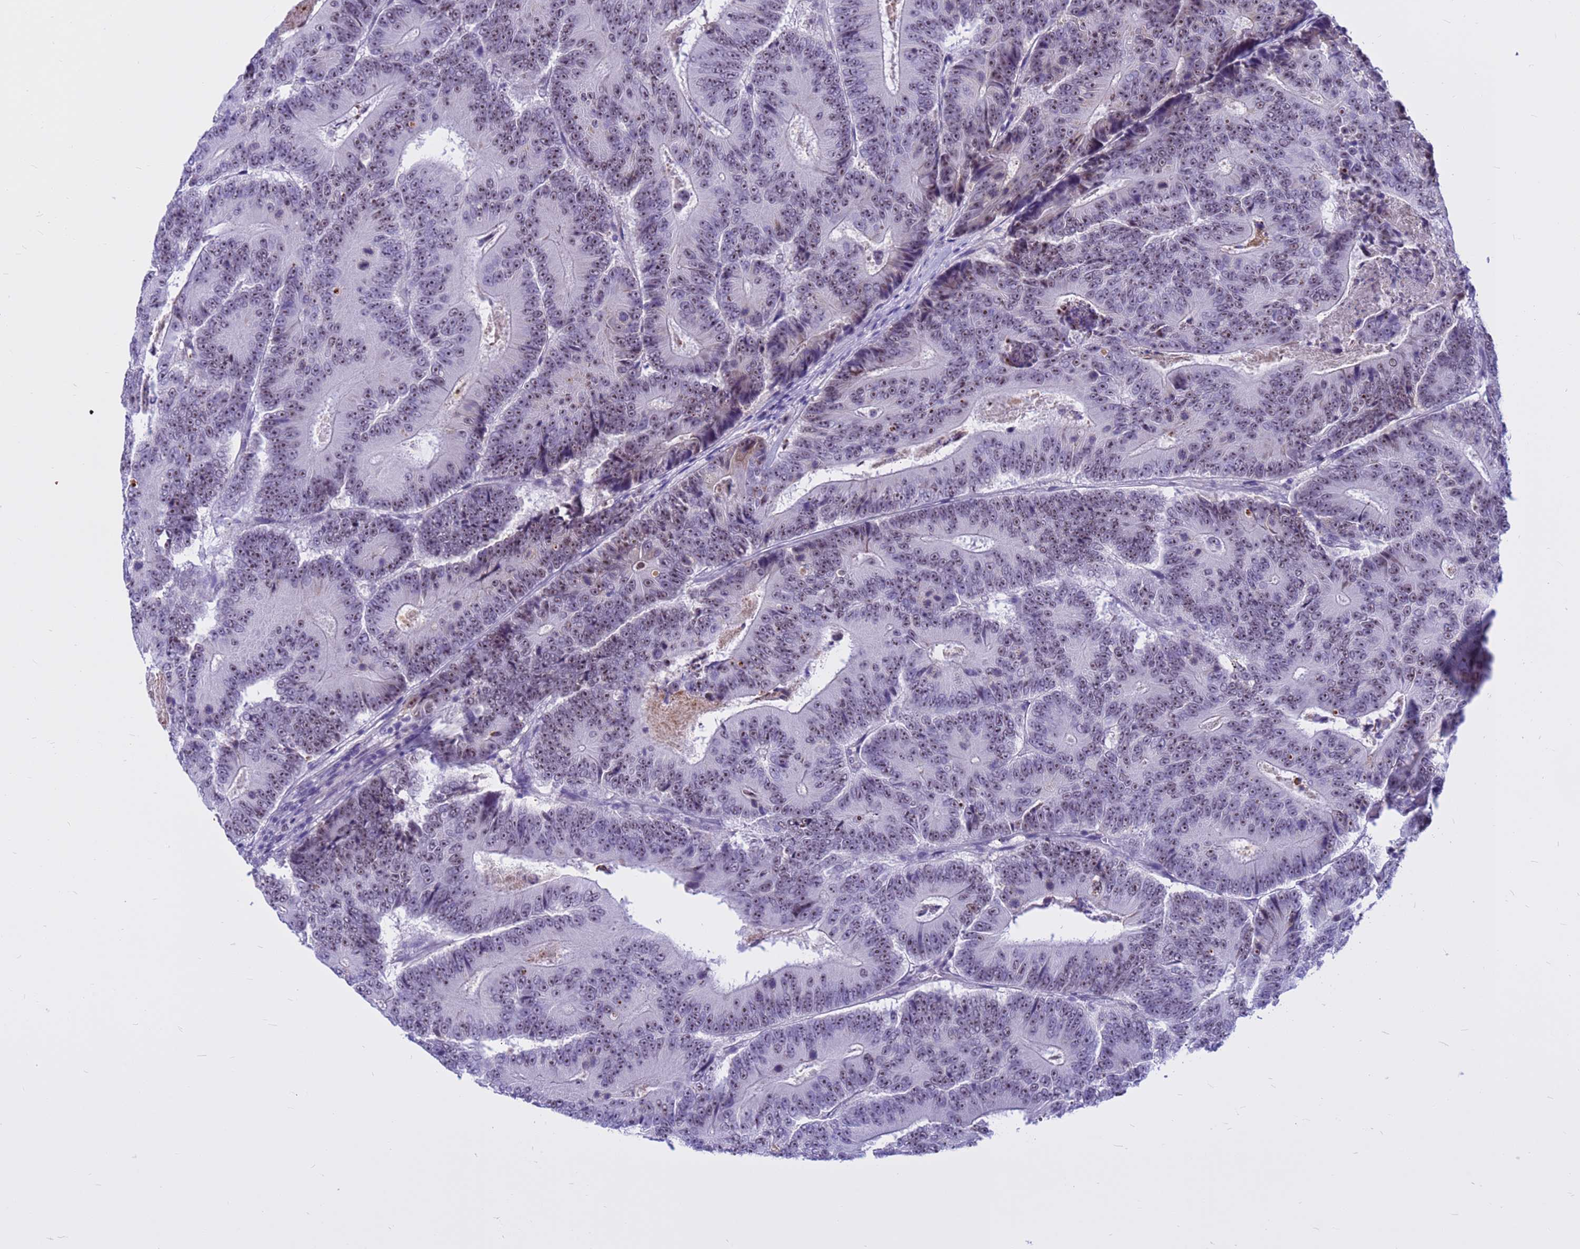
{"staining": {"intensity": "weak", "quantity": ">75%", "location": "nuclear"}, "tissue": "colorectal cancer", "cell_type": "Tumor cells", "image_type": "cancer", "snomed": [{"axis": "morphology", "description": "Adenocarcinoma, NOS"}, {"axis": "topography", "description": "Colon"}], "caption": "This image reveals IHC staining of human colorectal cancer, with low weak nuclear staining in approximately >75% of tumor cells.", "gene": "DMRTC2", "patient": {"sex": "male", "age": 83}}